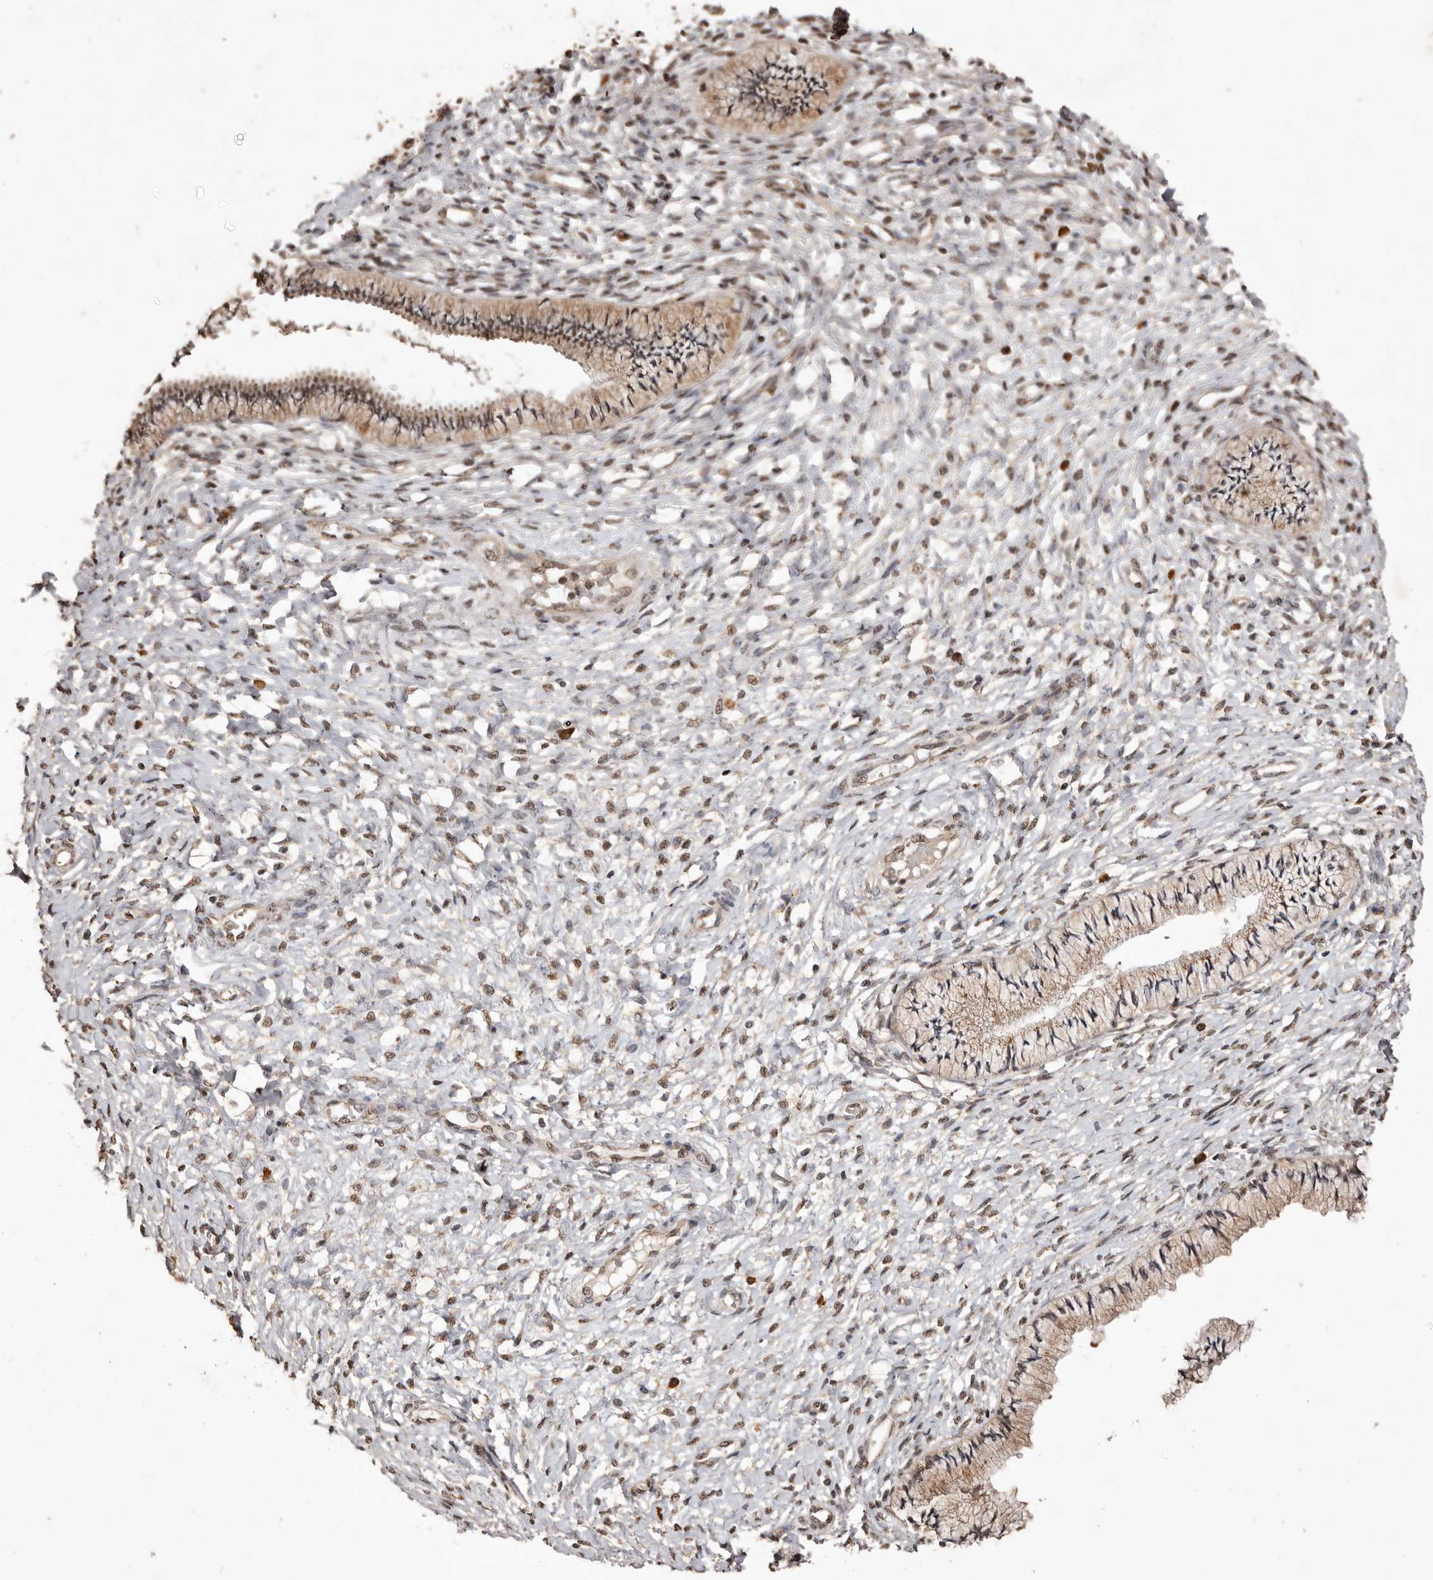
{"staining": {"intensity": "weak", "quantity": ">75%", "location": "cytoplasmic/membranous"}, "tissue": "cervix", "cell_type": "Glandular cells", "image_type": "normal", "snomed": [{"axis": "morphology", "description": "Normal tissue, NOS"}, {"axis": "topography", "description": "Cervix"}], "caption": "Immunohistochemistry (IHC) micrograph of normal cervix: cervix stained using IHC exhibits low levels of weak protein expression localized specifically in the cytoplasmic/membranous of glandular cells, appearing as a cytoplasmic/membranous brown color.", "gene": "NOTCH1", "patient": {"sex": "female", "age": 36}}